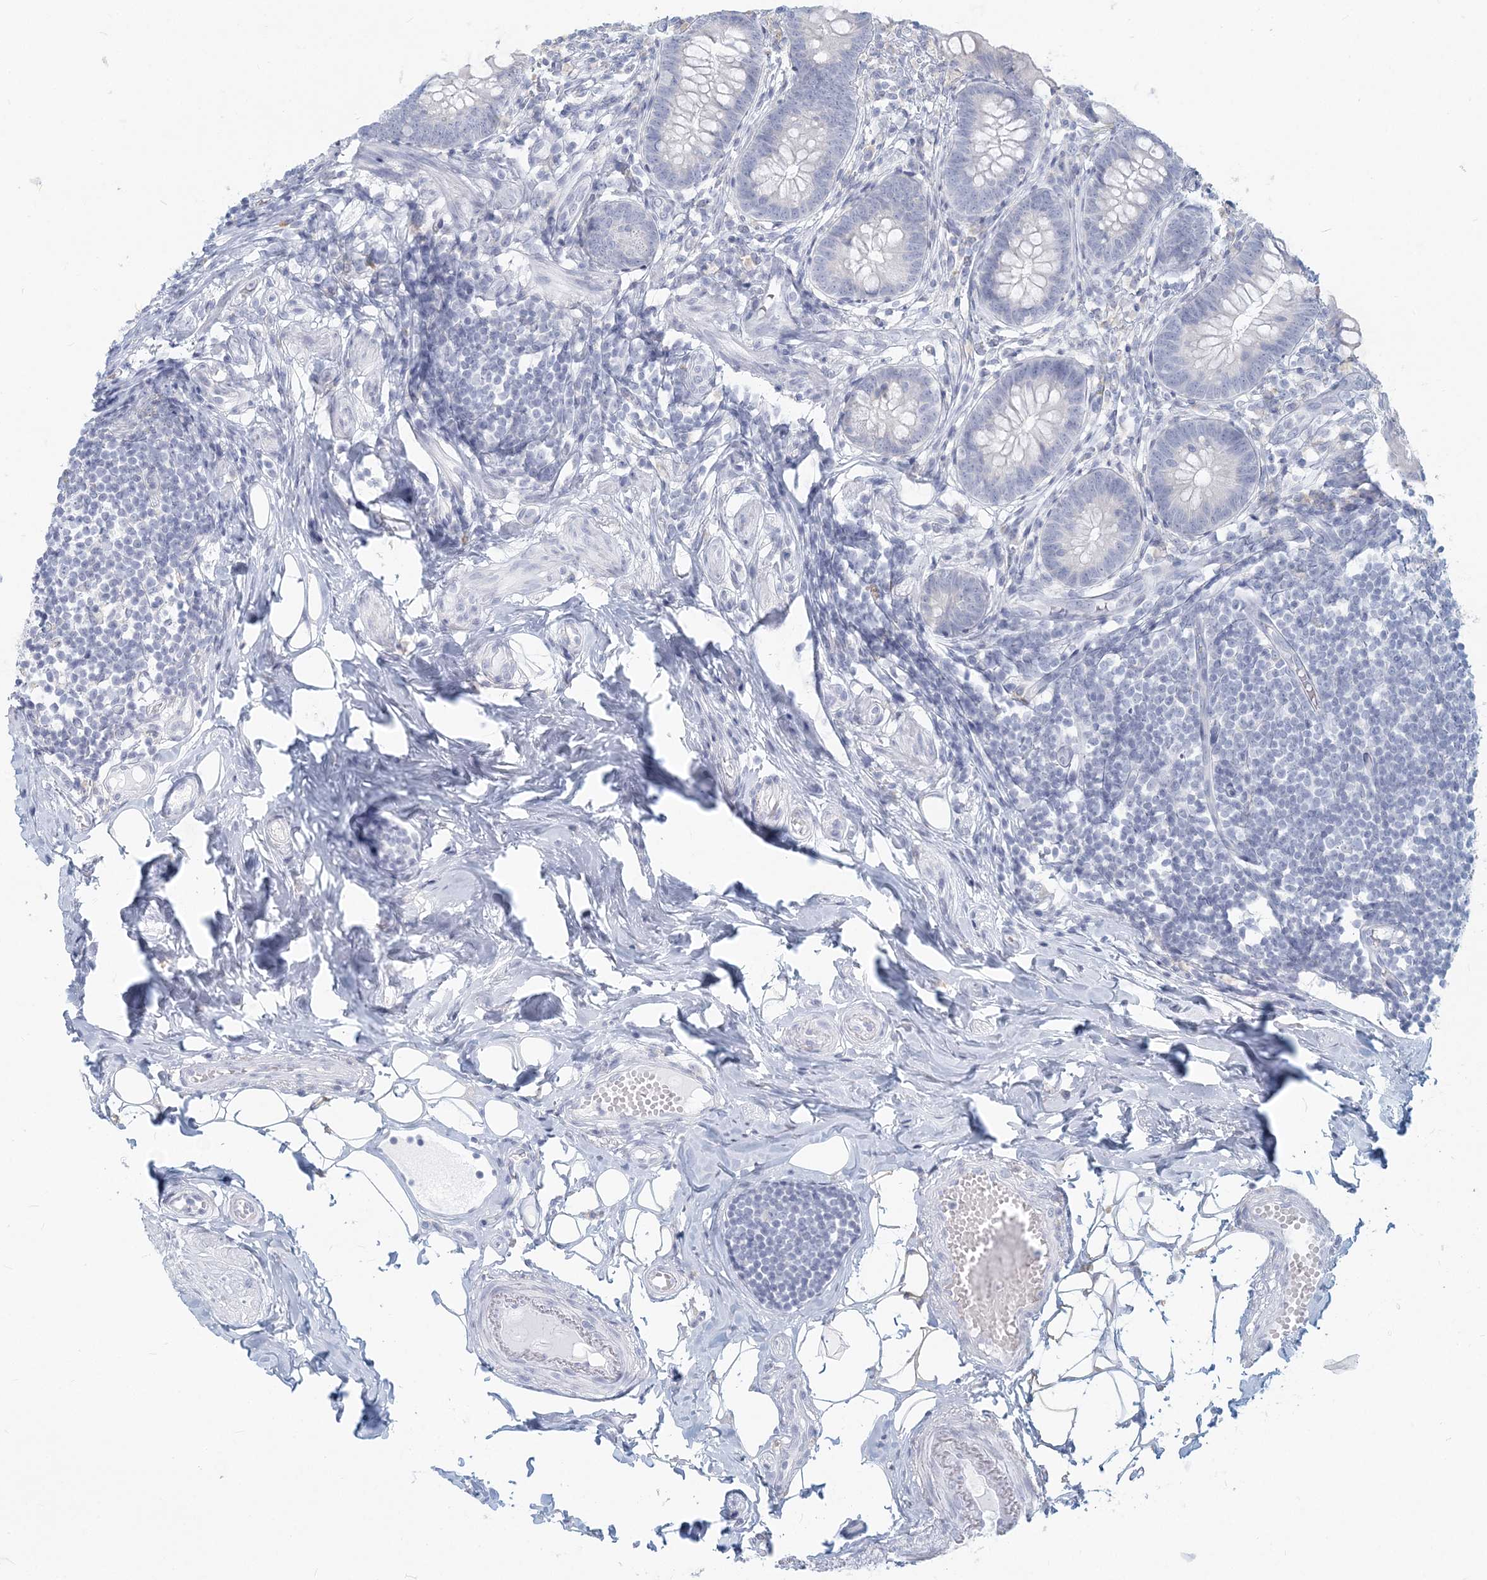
{"staining": {"intensity": "negative", "quantity": "none", "location": "none"}, "tissue": "appendix", "cell_type": "Glandular cells", "image_type": "normal", "snomed": [{"axis": "morphology", "description": "Normal tissue, NOS"}, {"axis": "topography", "description": "Appendix"}], "caption": "Micrograph shows no protein positivity in glandular cells of benign appendix.", "gene": "CSN1S1", "patient": {"sex": "female", "age": 62}}